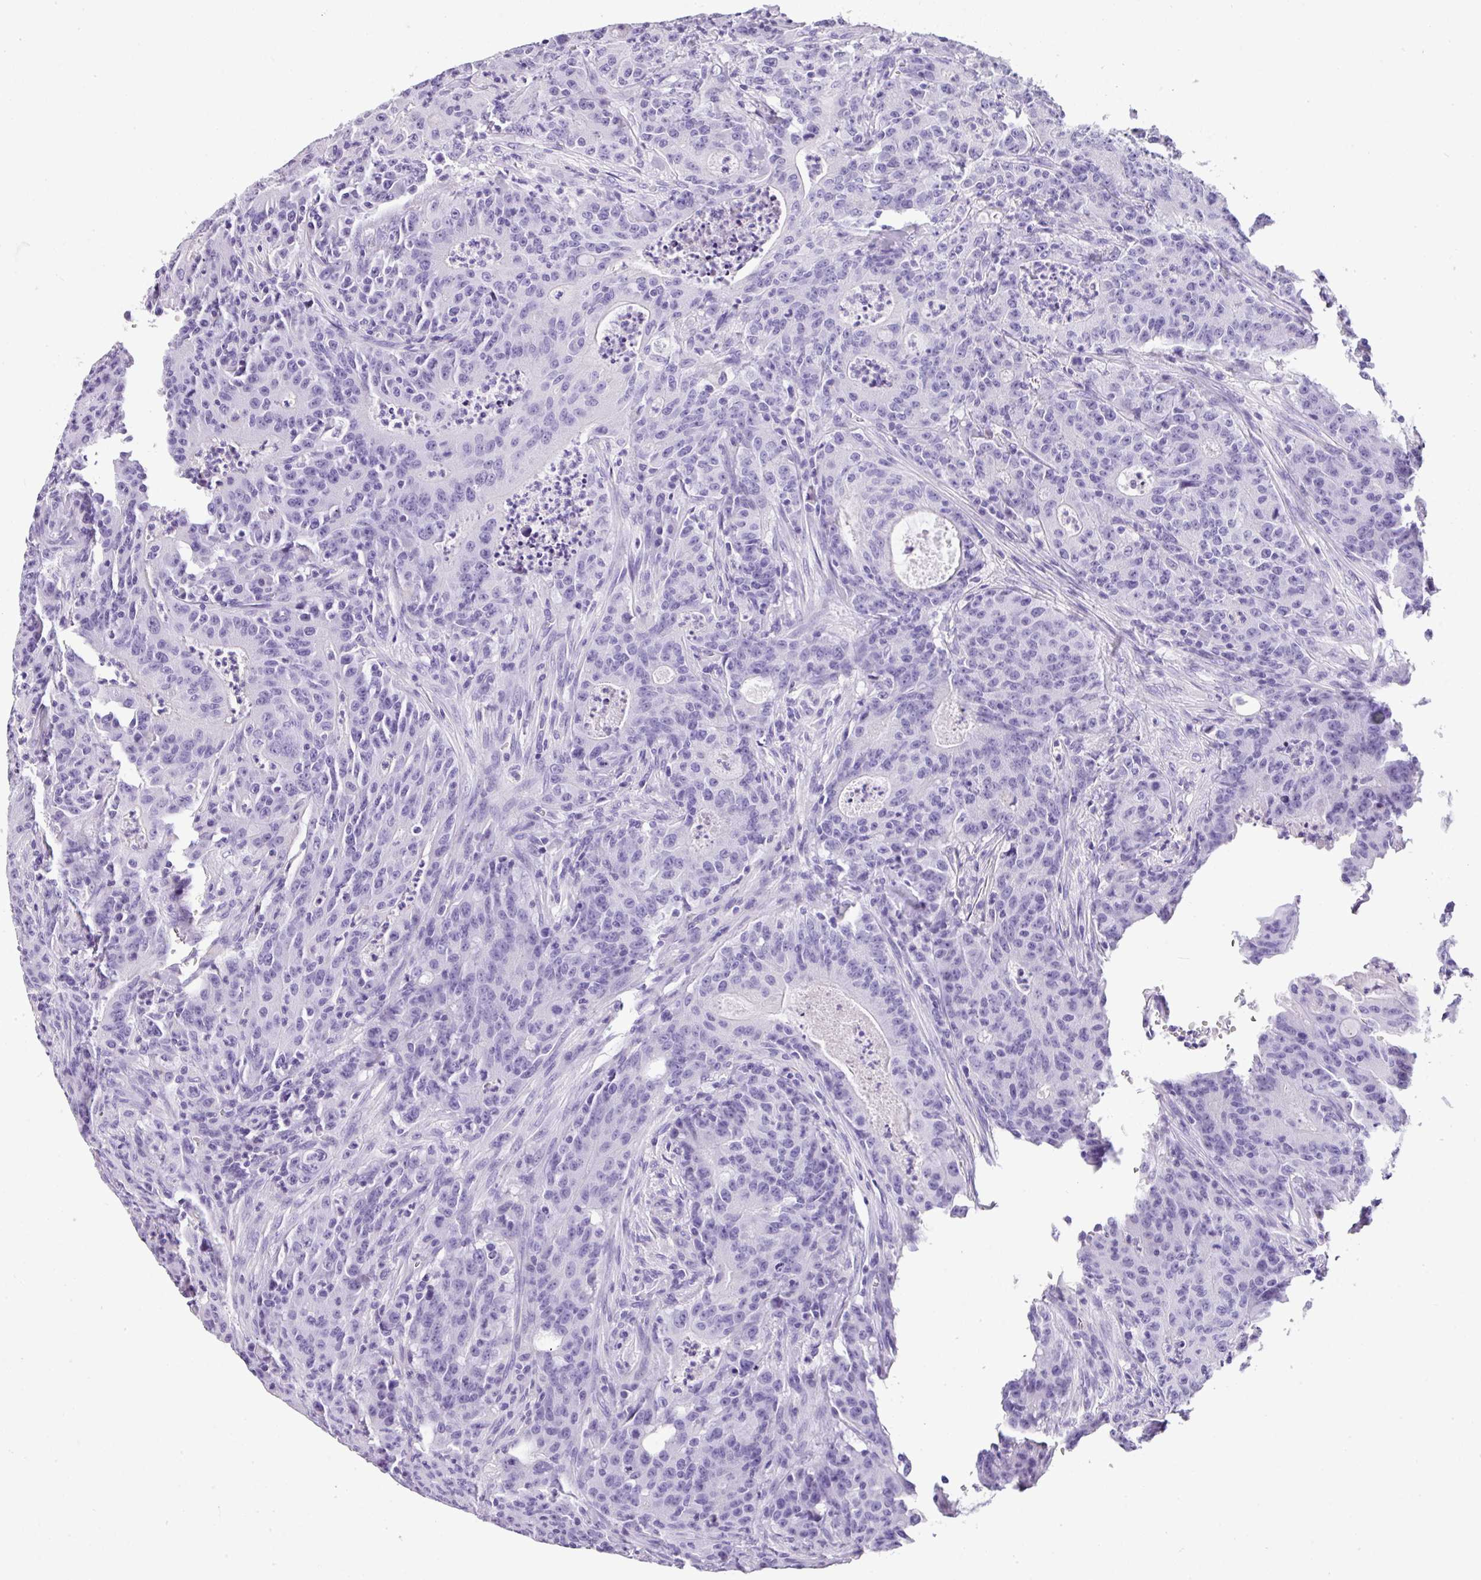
{"staining": {"intensity": "negative", "quantity": "none", "location": "none"}, "tissue": "colorectal cancer", "cell_type": "Tumor cells", "image_type": "cancer", "snomed": [{"axis": "morphology", "description": "Adenocarcinoma, NOS"}, {"axis": "topography", "description": "Colon"}], "caption": "A photomicrograph of adenocarcinoma (colorectal) stained for a protein shows no brown staining in tumor cells.", "gene": "MUC21", "patient": {"sex": "male", "age": 83}}